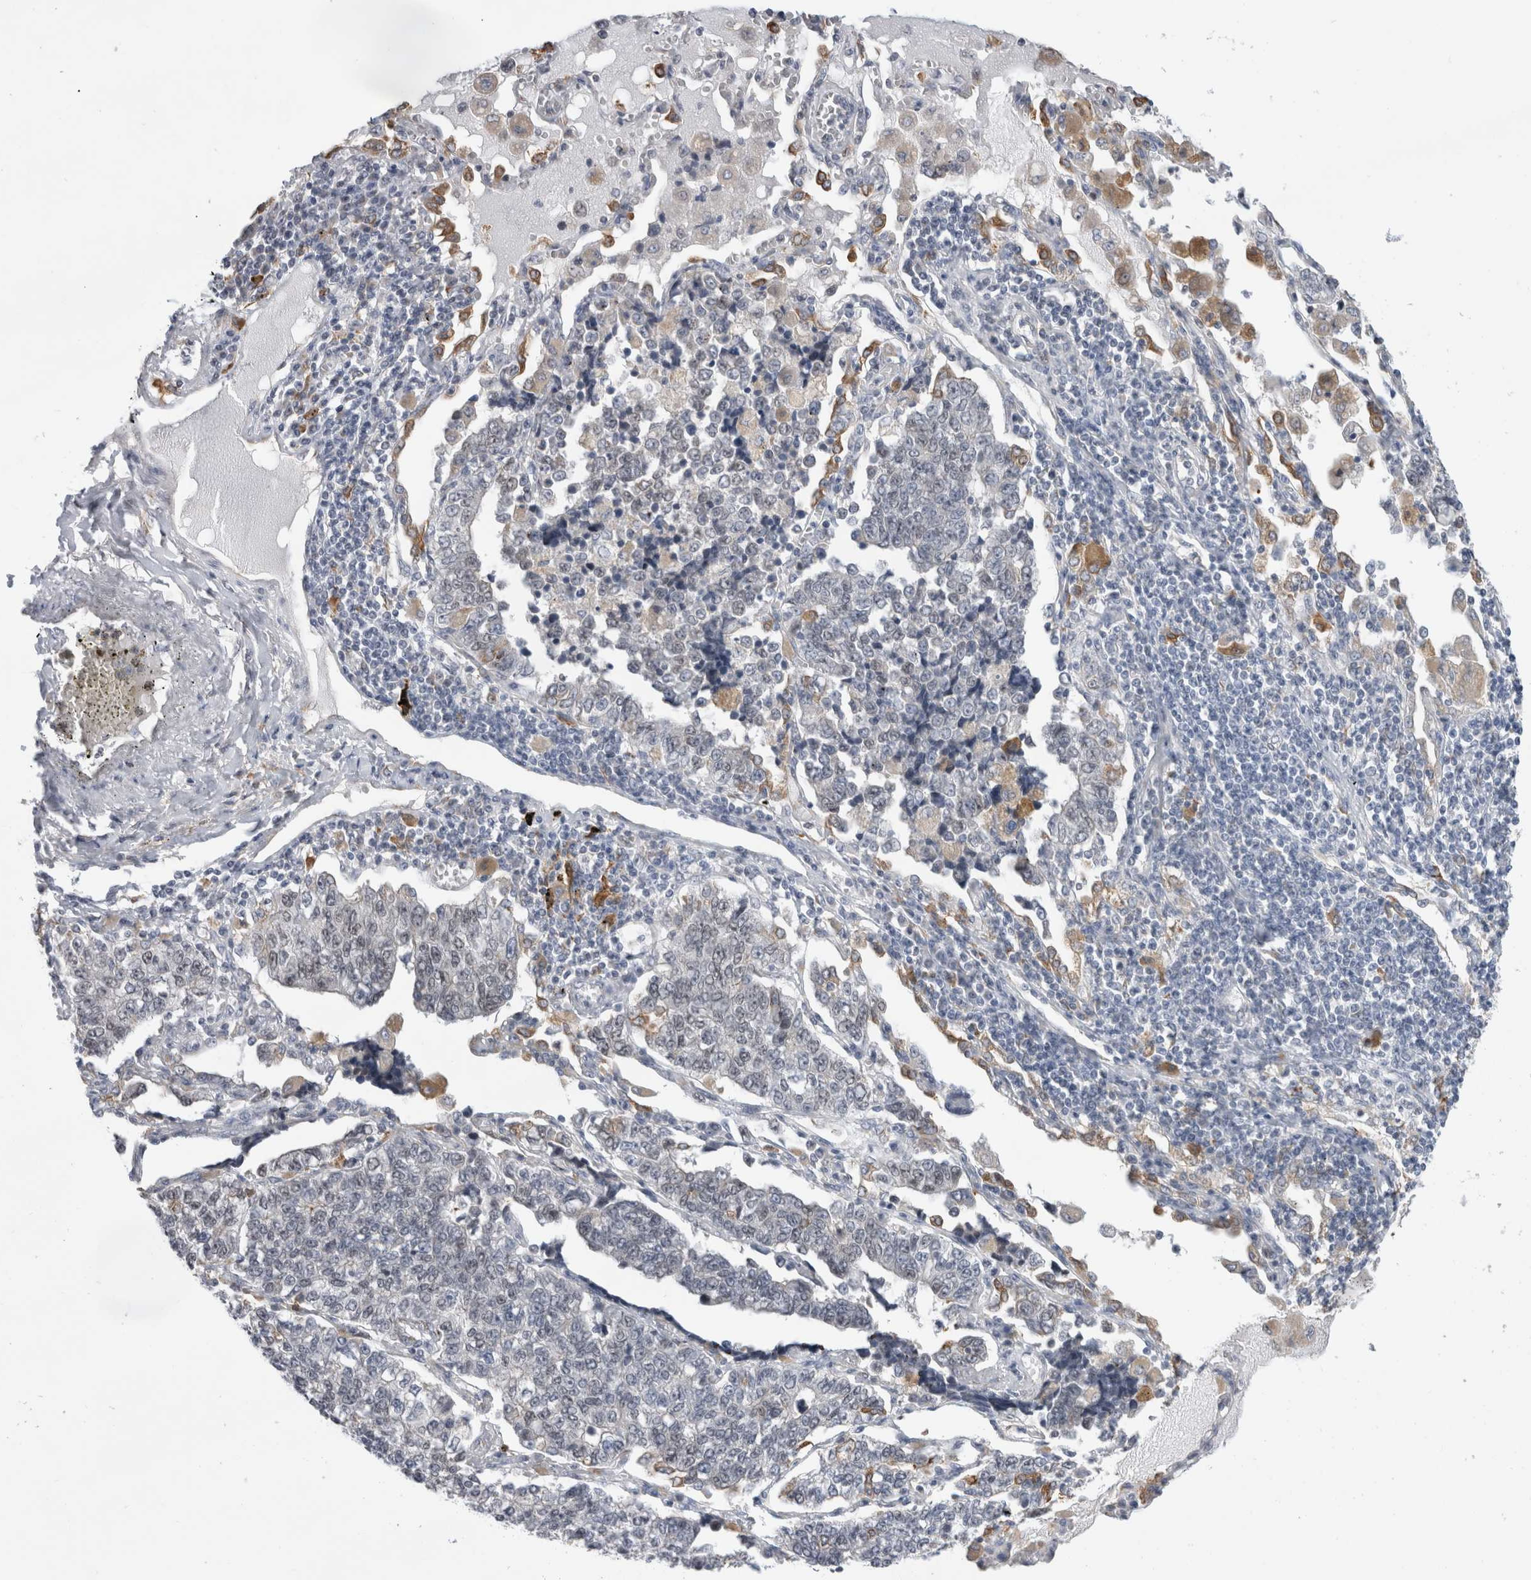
{"staining": {"intensity": "negative", "quantity": "none", "location": "none"}, "tissue": "lung cancer", "cell_type": "Tumor cells", "image_type": "cancer", "snomed": [{"axis": "morphology", "description": "Adenocarcinoma, NOS"}, {"axis": "topography", "description": "Lung"}], "caption": "IHC of adenocarcinoma (lung) demonstrates no staining in tumor cells.", "gene": "SYTL5", "patient": {"sex": "male", "age": 49}}